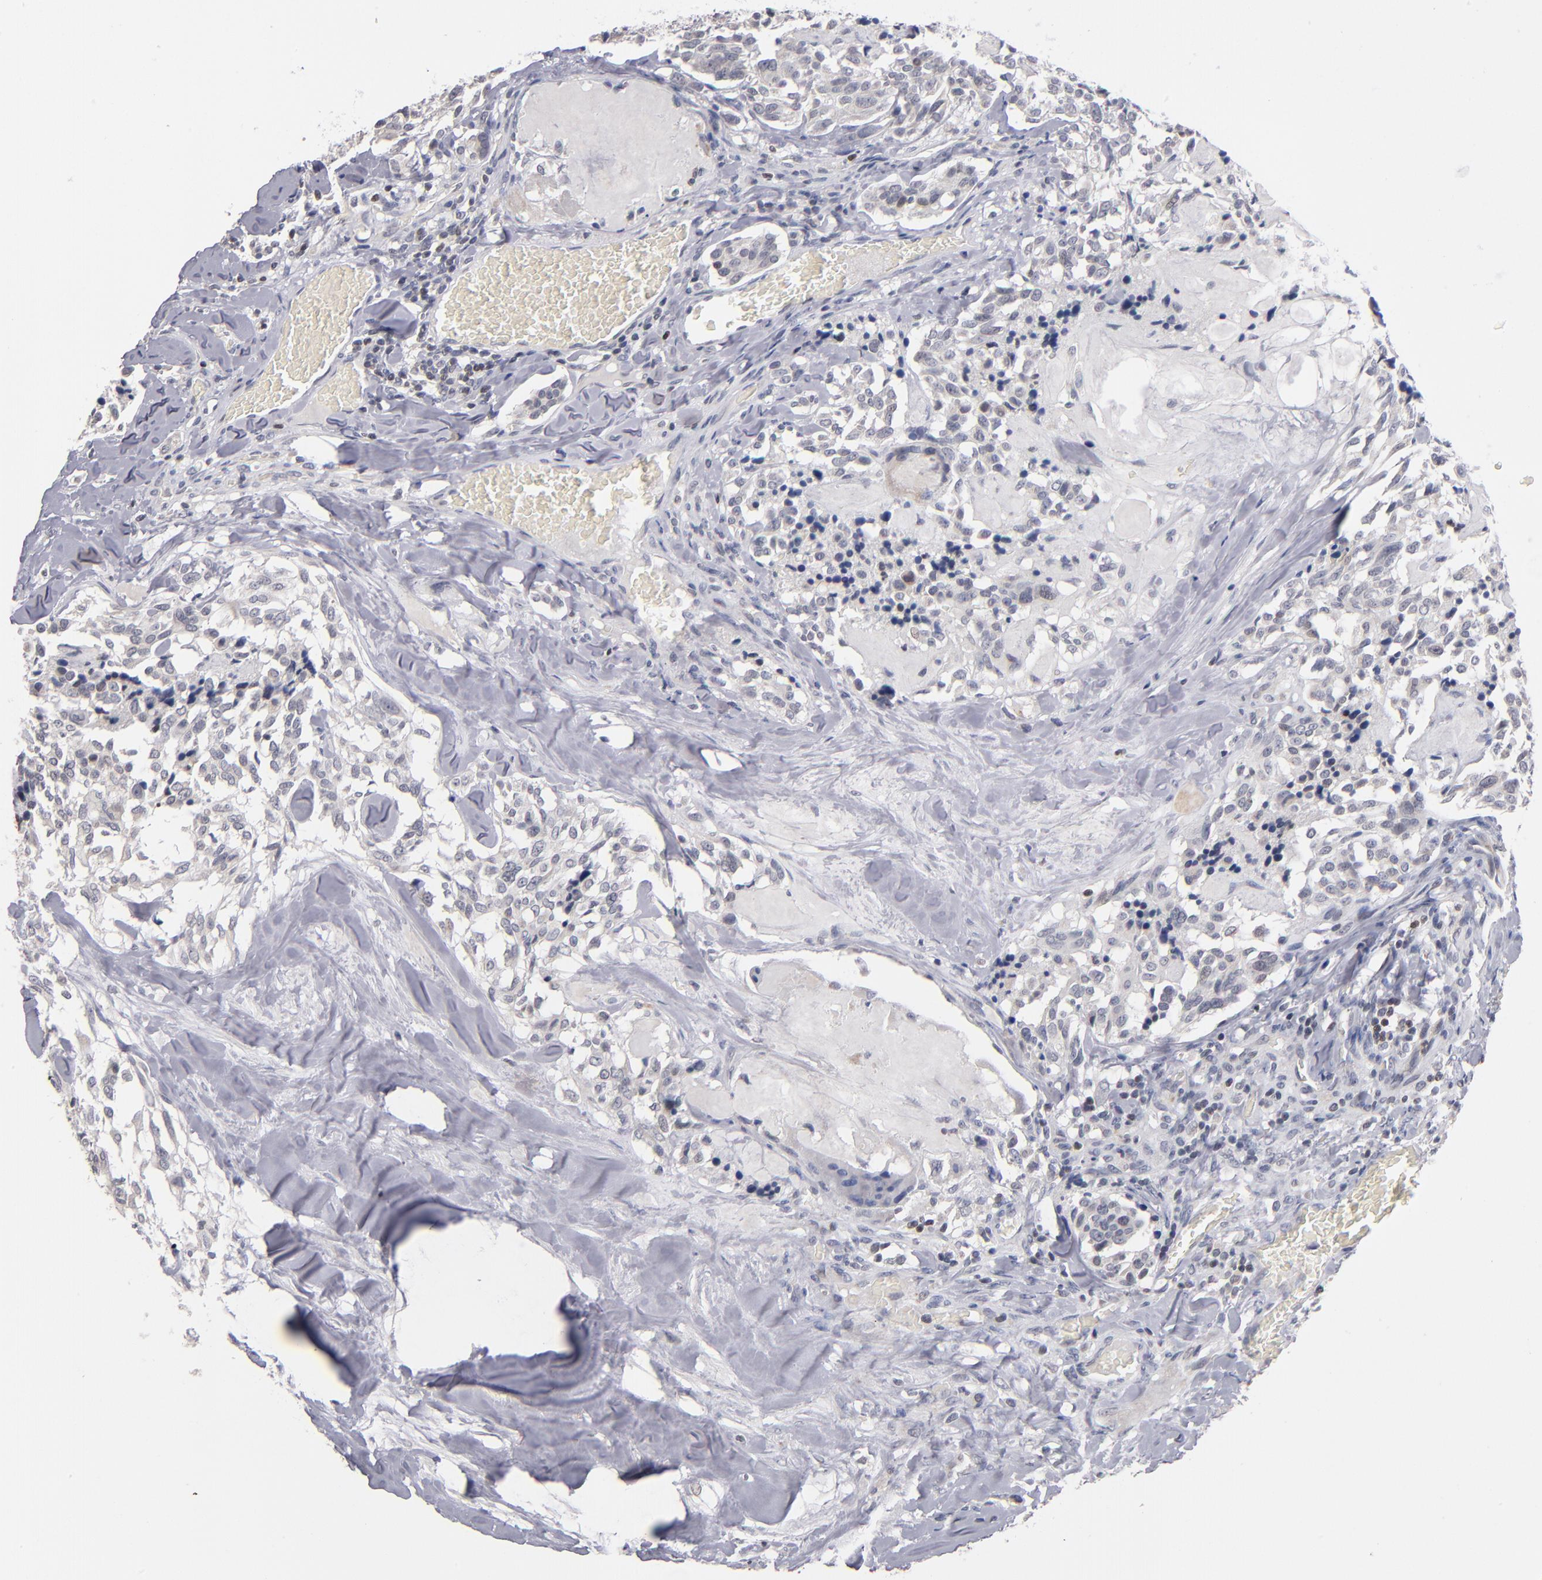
{"staining": {"intensity": "weak", "quantity": "<25%", "location": "nuclear"}, "tissue": "thyroid cancer", "cell_type": "Tumor cells", "image_type": "cancer", "snomed": [{"axis": "morphology", "description": "Carcinoma, NOS"}, {"axis": "morphology", "description": "Carcinoid, malignant, NOS"}, {"axis": "topography", "description": "Thyroid gland"}], "caption": "Human thyroid cancer (malignant carcinoid) stained for a protein using immunohistochemistry (IHC) demonstrates no staining in tumor cells.", "gene": "ODF2", "patient": {"sex": "male", "age": 33}}